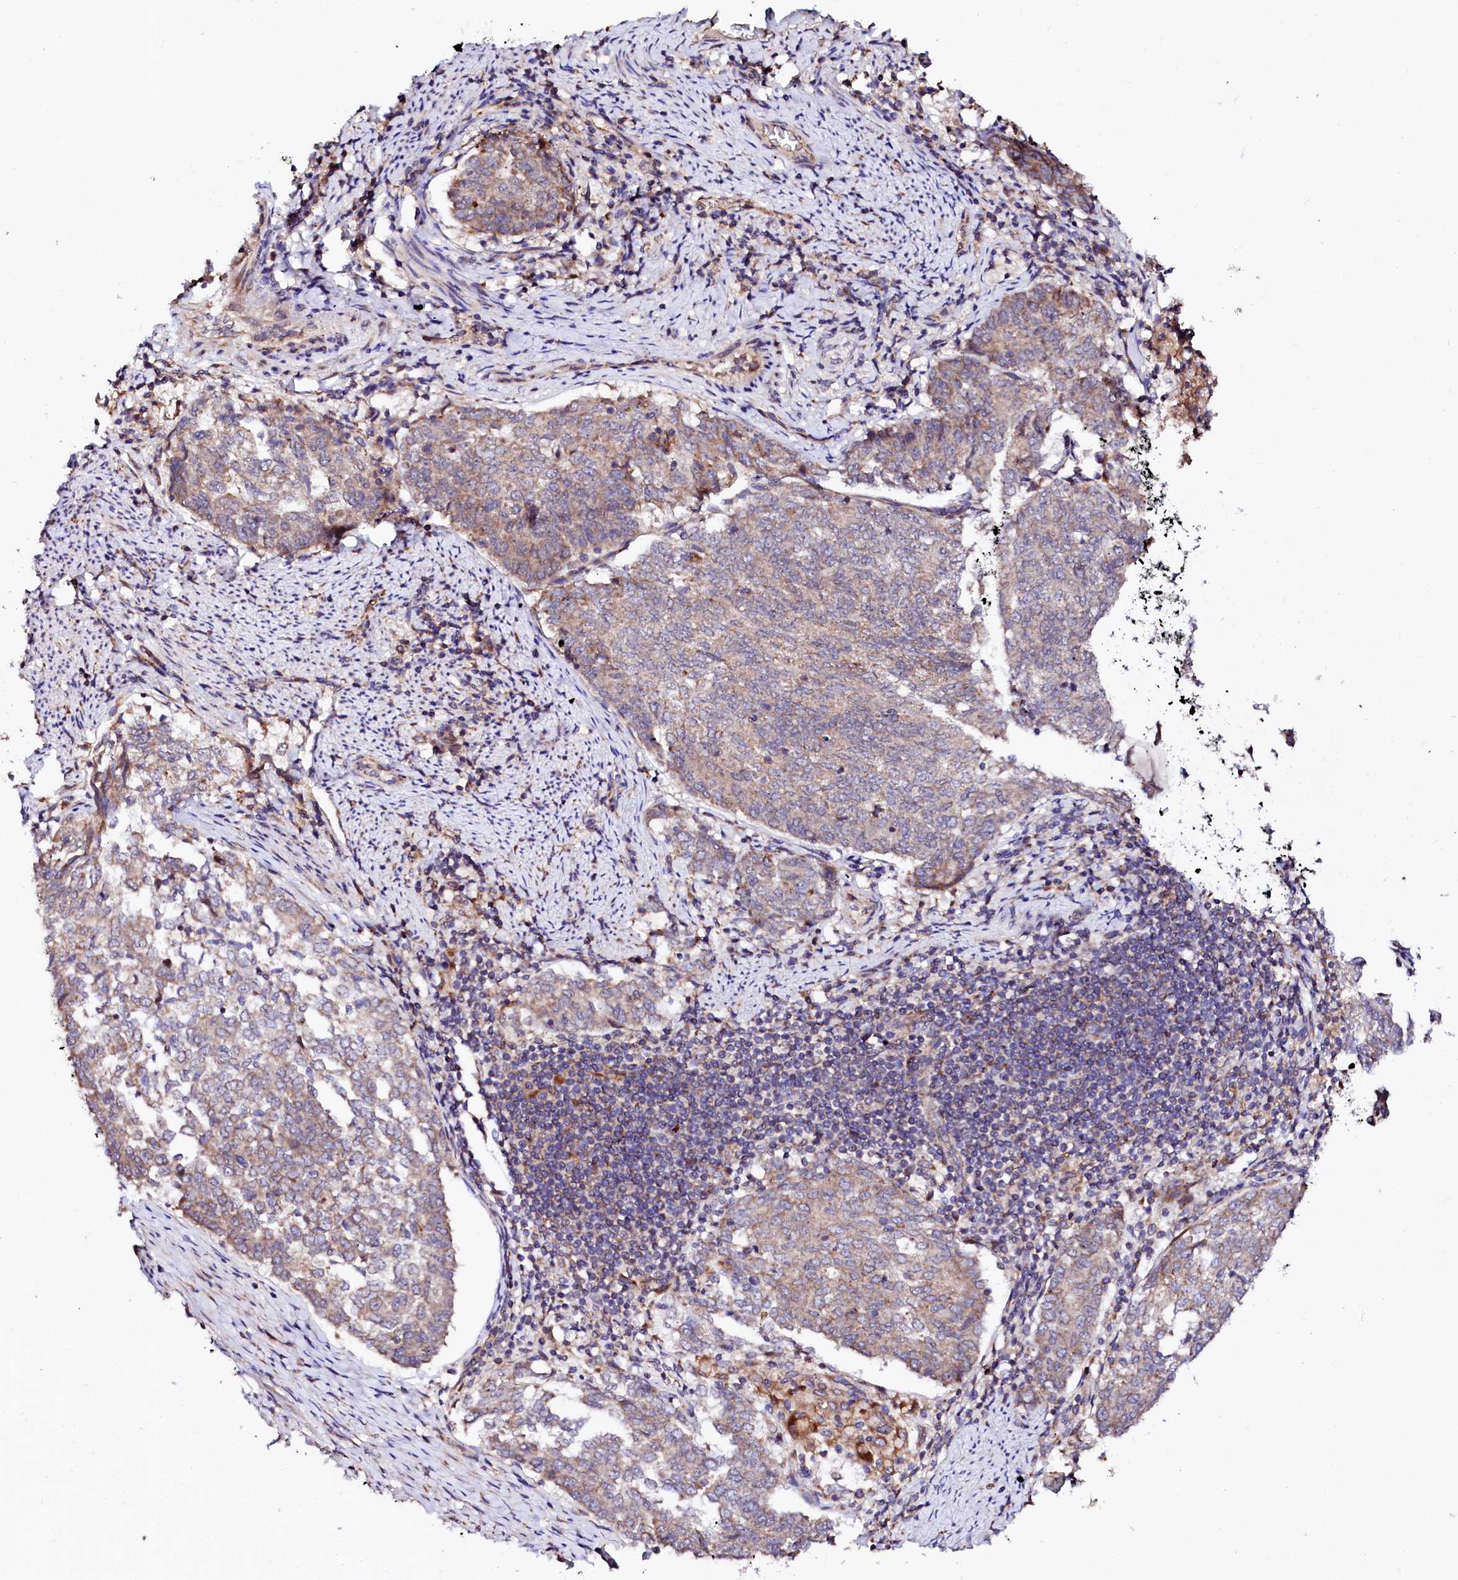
{"staining": {"intensity": "moderate", "quantity": "25%-75%", "location": "cytoplasmic/membranous"}, "tissue": "endometrial cancer", "cell_type": "Tumor cells", "image_type": "cancer", "snomed": [{"axis": "morphology", "description": "Adenocarcinoma, NOS"}, {"axis": "topography", "description": "Endometrium"}], "caption": "Protein expression analysis of adenocarcinoma (endometrial) reveals moderate cytoplasmic/membranous staining in approximately 25%-75% of tumor cells.", "gene": "UBE3C", "patient": {"sex": "female", "age": 80}}